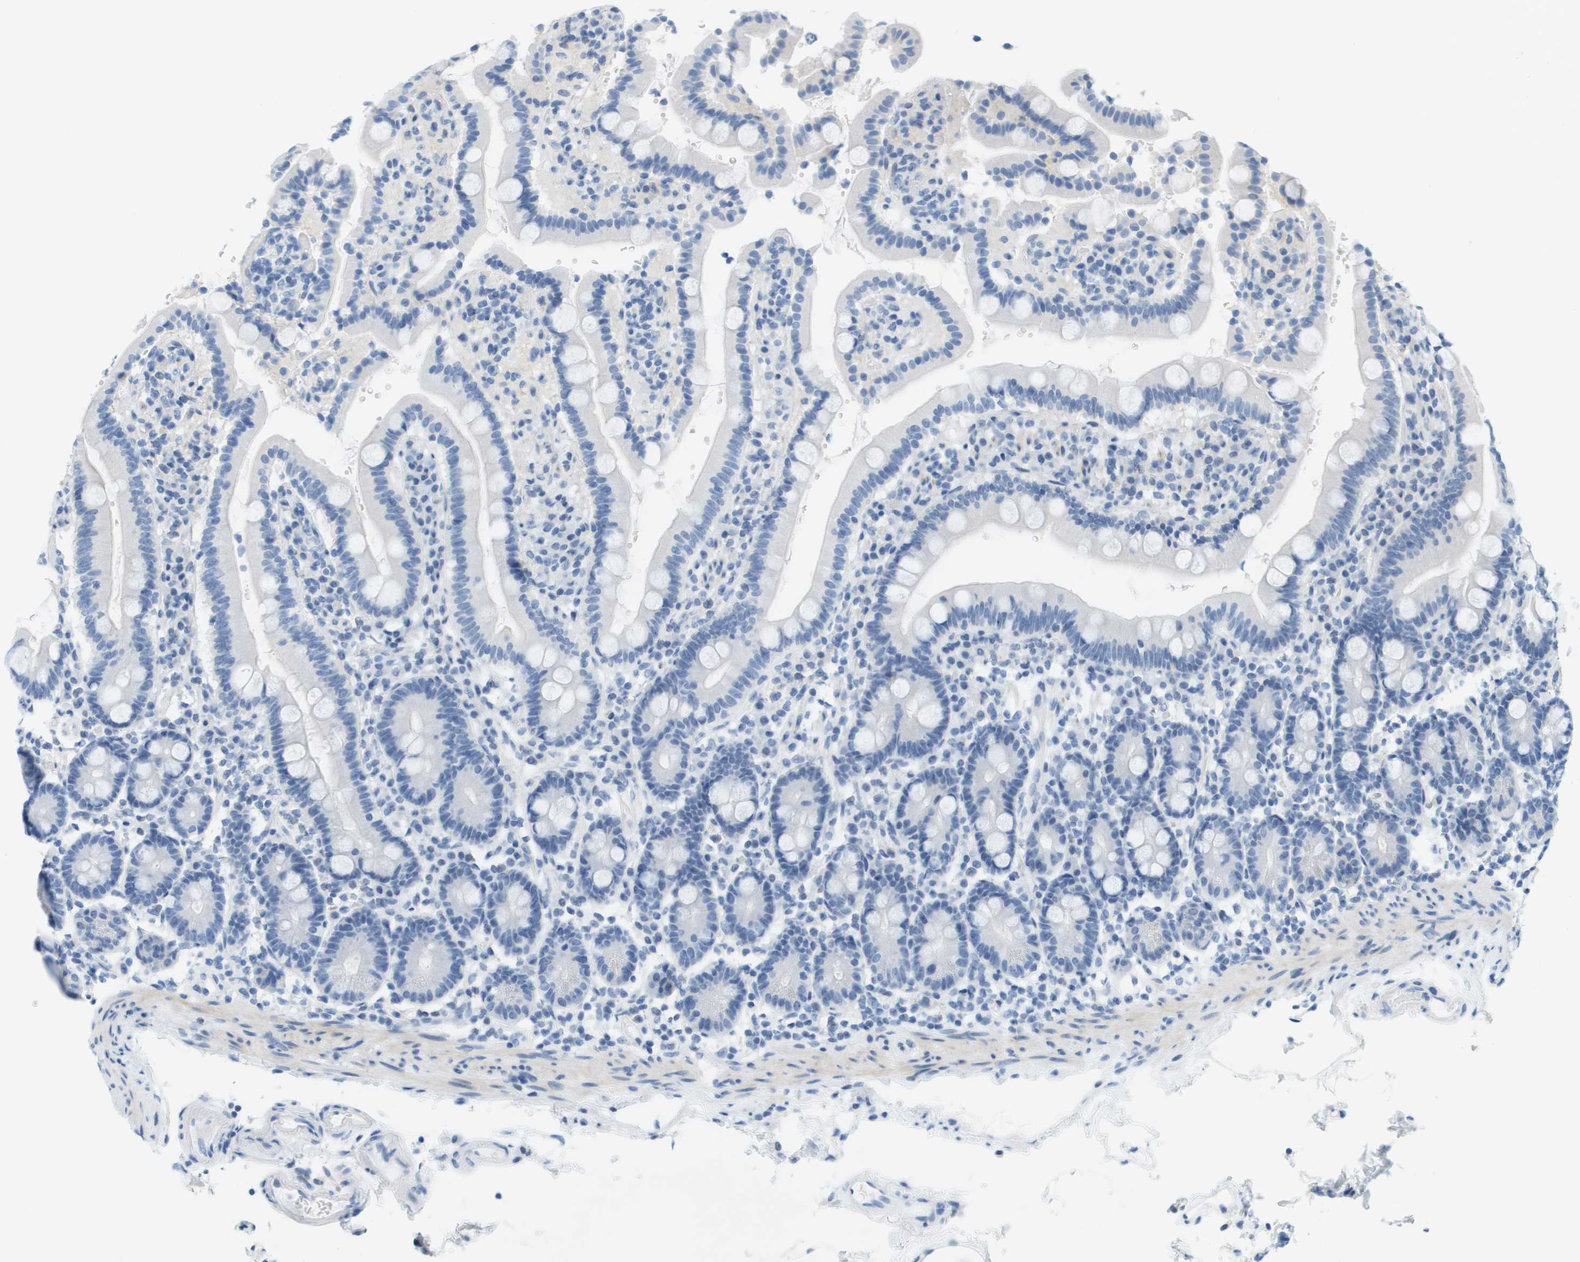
{"staining": {"intensity": "negative", "quantity": "none", "location": "none"}, "tissue": "duodenum", "cell_type": "Glandular cells", "image_type": "normal", "snomed": [{"axis": "morphology", "description": "Normal tissue, NOS"}, {"axis": "topography", "description": "Small intestine, NOS"}], "caption": "Immunohistochemical staining of normal duodenum displays no significant expression in glandular cells. Brightfield microscopy of immunohistochemistry (IHC) stained with DAB (brown) and hematoxylin (blue), captured at high magnification.", "gene": "CUL9", "patient": {"sex": "female", "age": 71}}